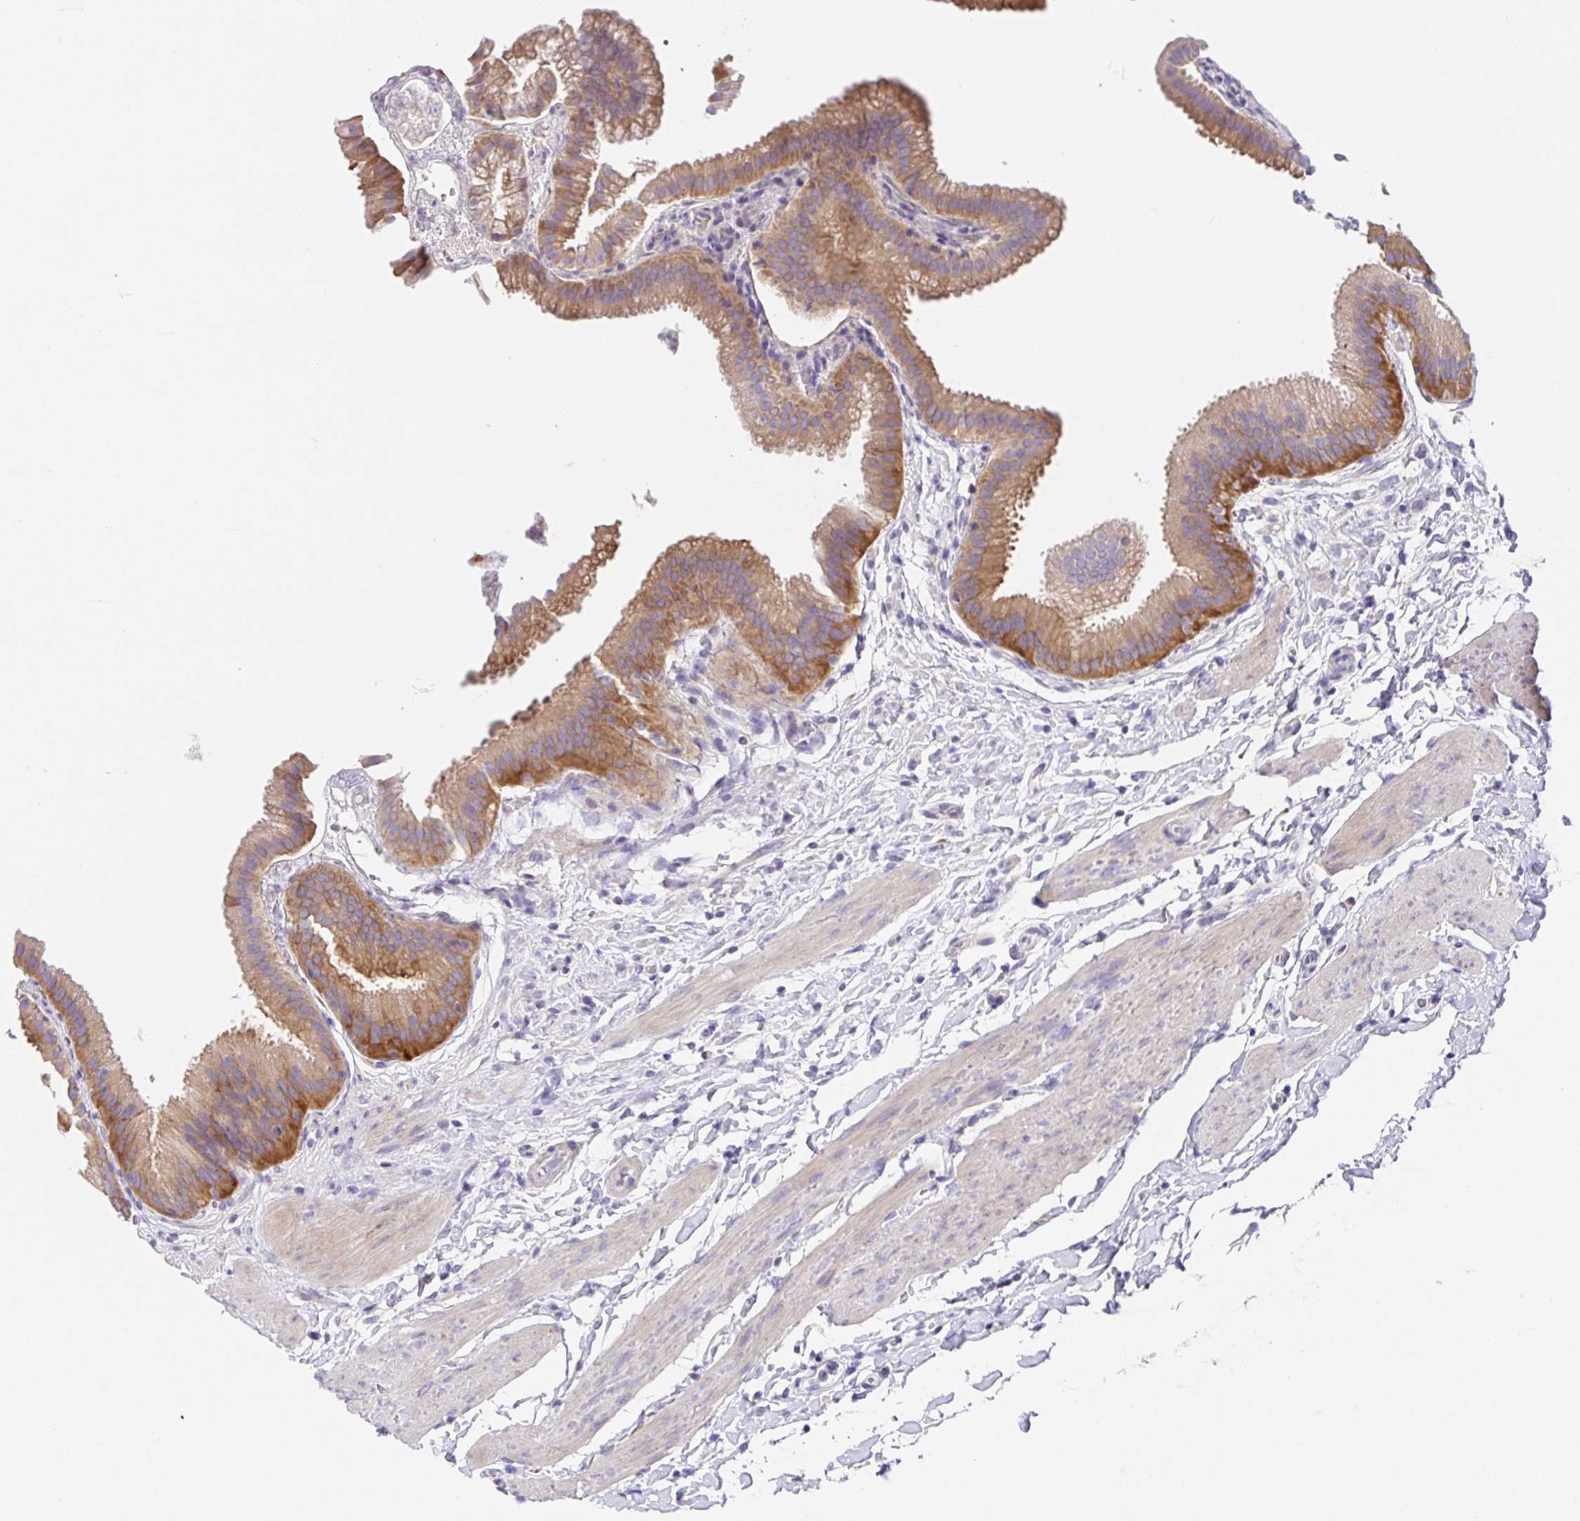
{"staining": {"intensity": "moderate", "quantity": ">75%", "location": "cytoplasmic/membranous"}, "tissue": "gallbladder", "cell_type": "Glandular cells", "image_type": "normal", "snomed": [{"axis": "morphology", "description": "Normal tissue, NOS"}, {"axis": "topography", "description": "Gallbladder"}], "caption": "Immunohistochemical staining of unremarkable gallbladder displays medium levels of moderate cytoplasmic/membranous positivity in about >75% of glandular cells. (brown staining indicates protein expression, while blue staining denotes nuclei).", "gene": "PRR36", "patient": {"sex": "female", "age": 63}}